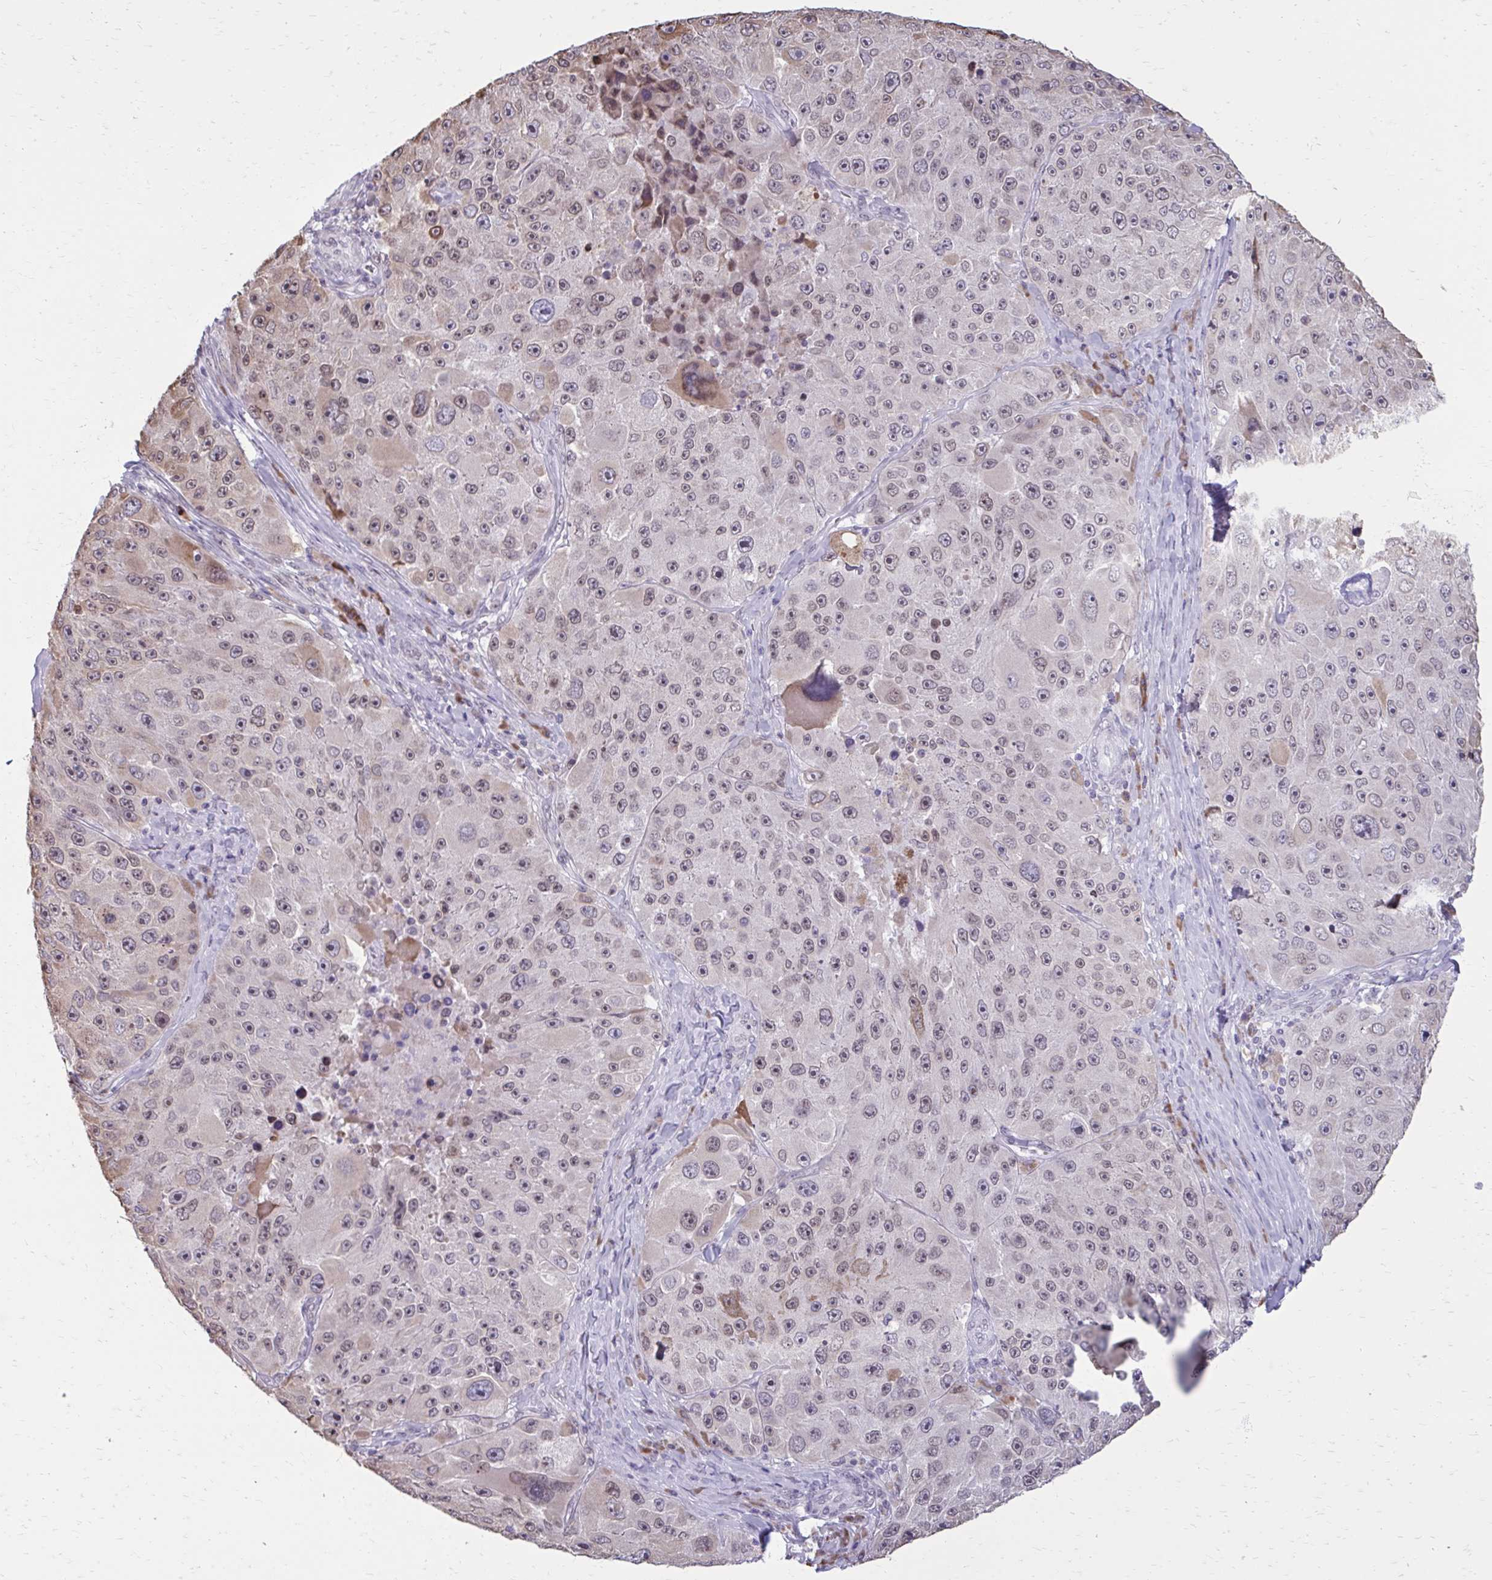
{"staining": {"intensity": "moderate", "quantity": "25%-75%", "location": "nuclear"}, "tissue": "melanoma", "cell_type": "Tumor cells", "image_type": "cancer", "snomed": [{"axis": "morphology", "description": "Malignant melanoma, Metastatic site"}, {"axis": "topography", "description": "Lymph node"}], "caption": "Immunohistochemistry (IHC) of human malignant melanoma (metastatic site) exhibits medium levels of moderate nuclear staining in approximately 25%-75% of tumor cells.", "gene": "PROSER1", "patient": {"sex": "male", "age": 62}}